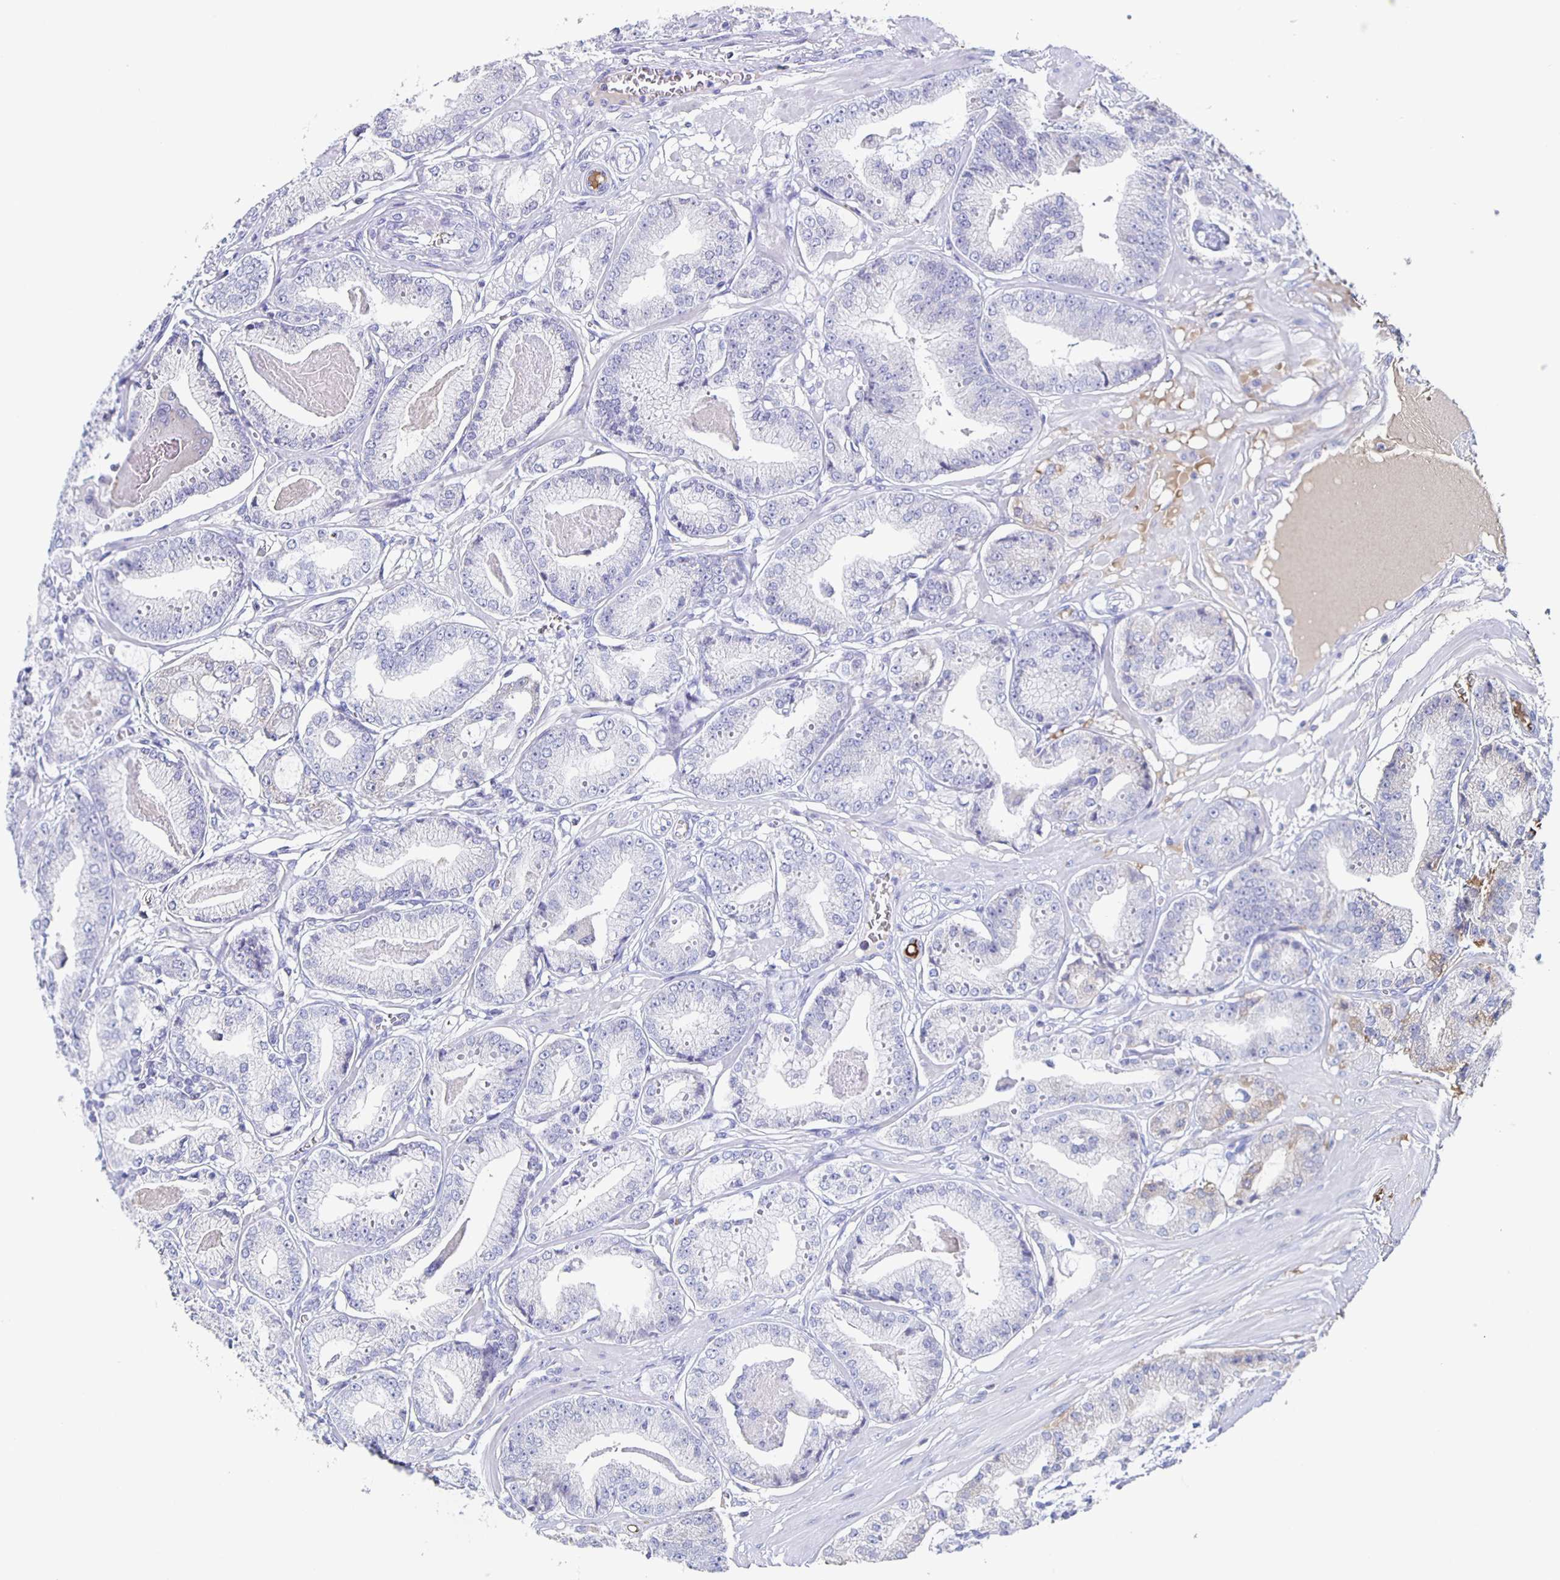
{"staining": {"intensity": "negative", "quantity": "none", "location": "none"}, "tissue": "prostate cancer", "cell_type": "Tumor cells", "image_type": "cancer", "snomed": [{"axis": "morphology", "description": "Adenocarcinoma, High grade"}, {"axis": "topography", "description": "Prostate"}], "caption": "Prostate cancer was stained to show a protein in brown. There is no significant expression in tumor cells. (Brightfield microscopy of DAB (3,3'-diaminobenzidine) immunohistochemistry at high magnification).", "gene": "FGA", "patient": {"sex": "male", "age": 71}}